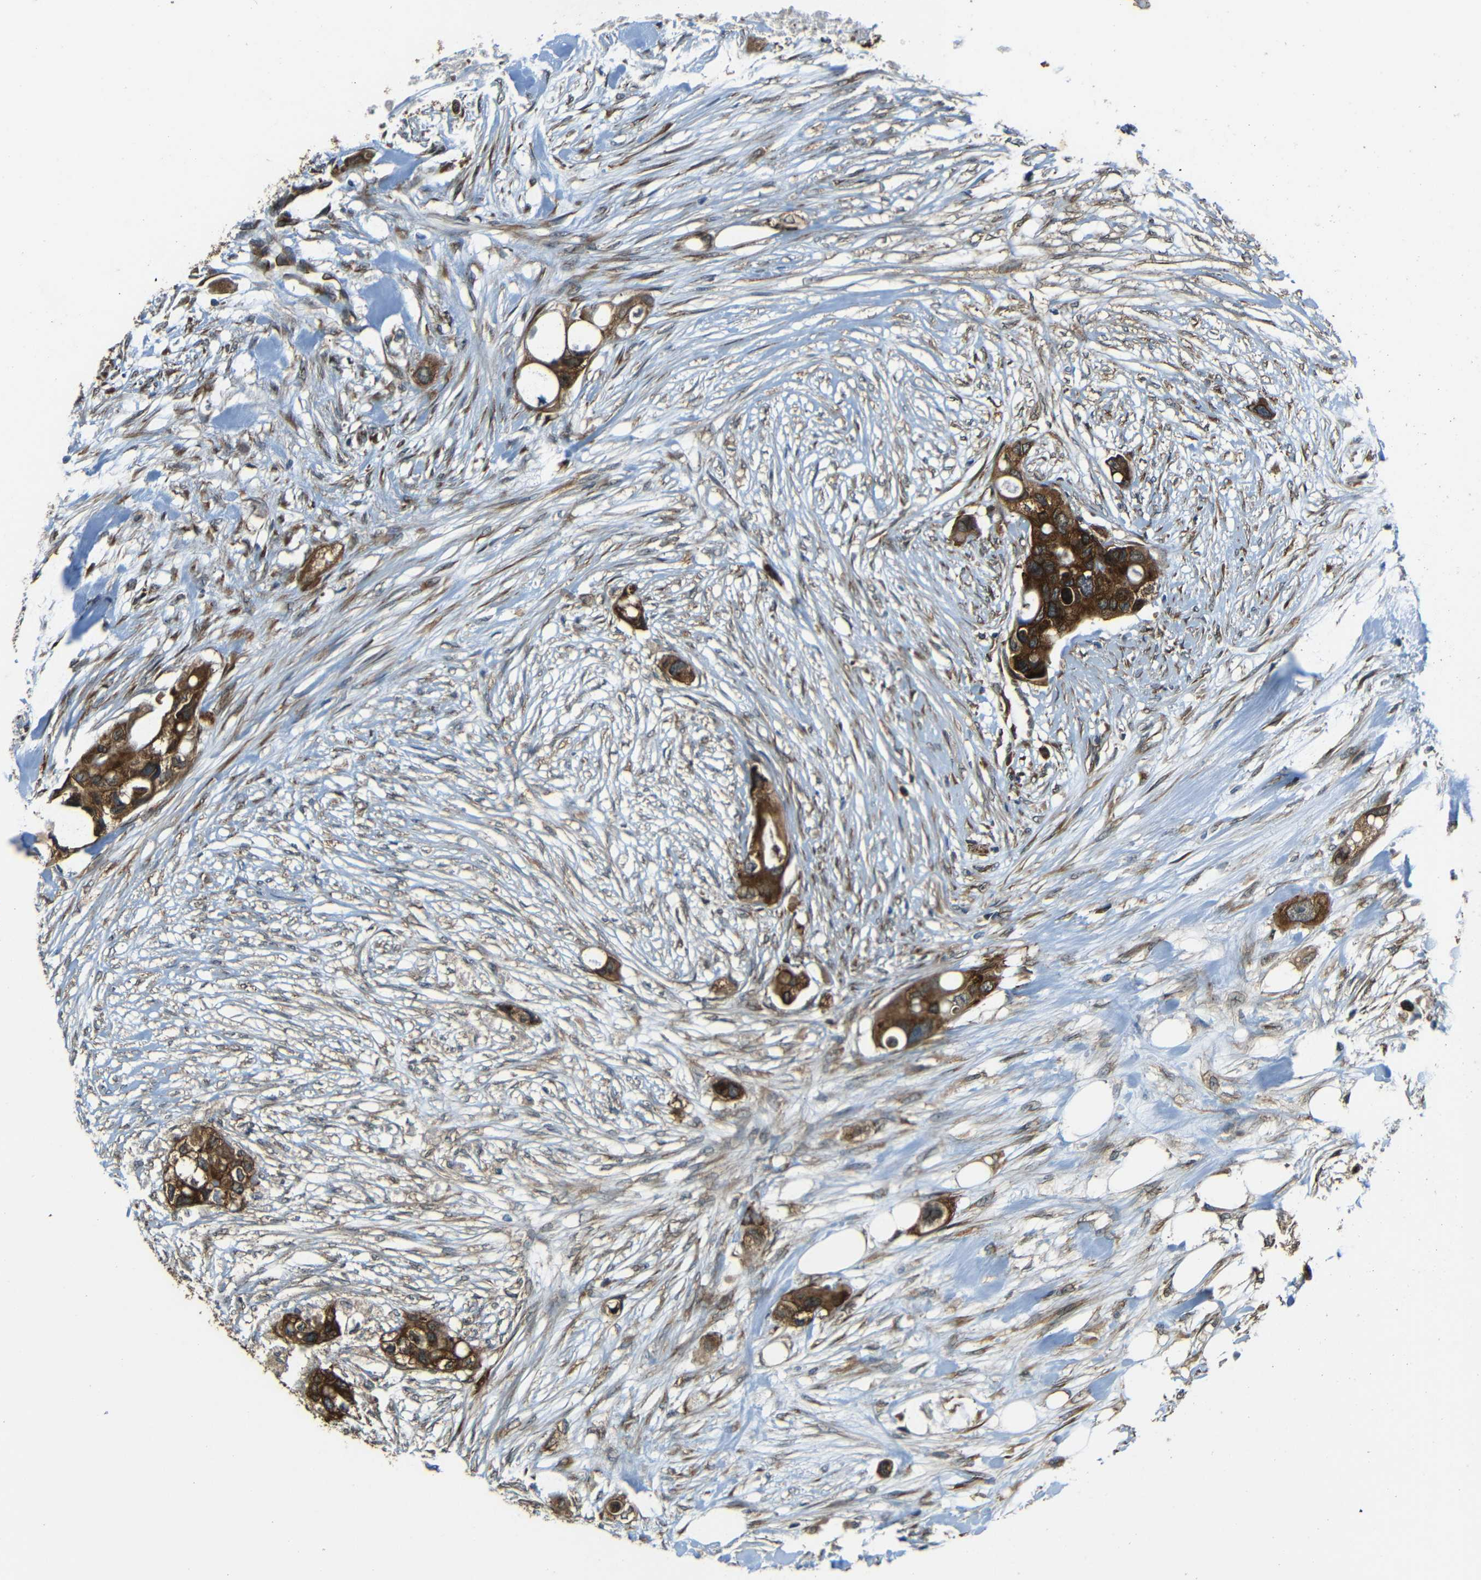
{"staining": {"intensity": "strong", "quantity": ">75%", "location": "cytoplasmic/membranous"}, "tissue": "colorectal cancer", "cell_type": "Tumor cells", "image_type": "cancer", "snomed": [{"axis": "morphology", "description": "Adenocarcinoma, NOS"}, {"axis": "topography", "description": "Colon"}], "caption": "Approximately >75% of tumor cells in human colorectal adenocarcinoma display strong cytoplasmic/membranous protein expression as visualized by brown immunohistochemical staining.", "gene": "VAPB", "patient": {"sex": "female", "age": 57}}